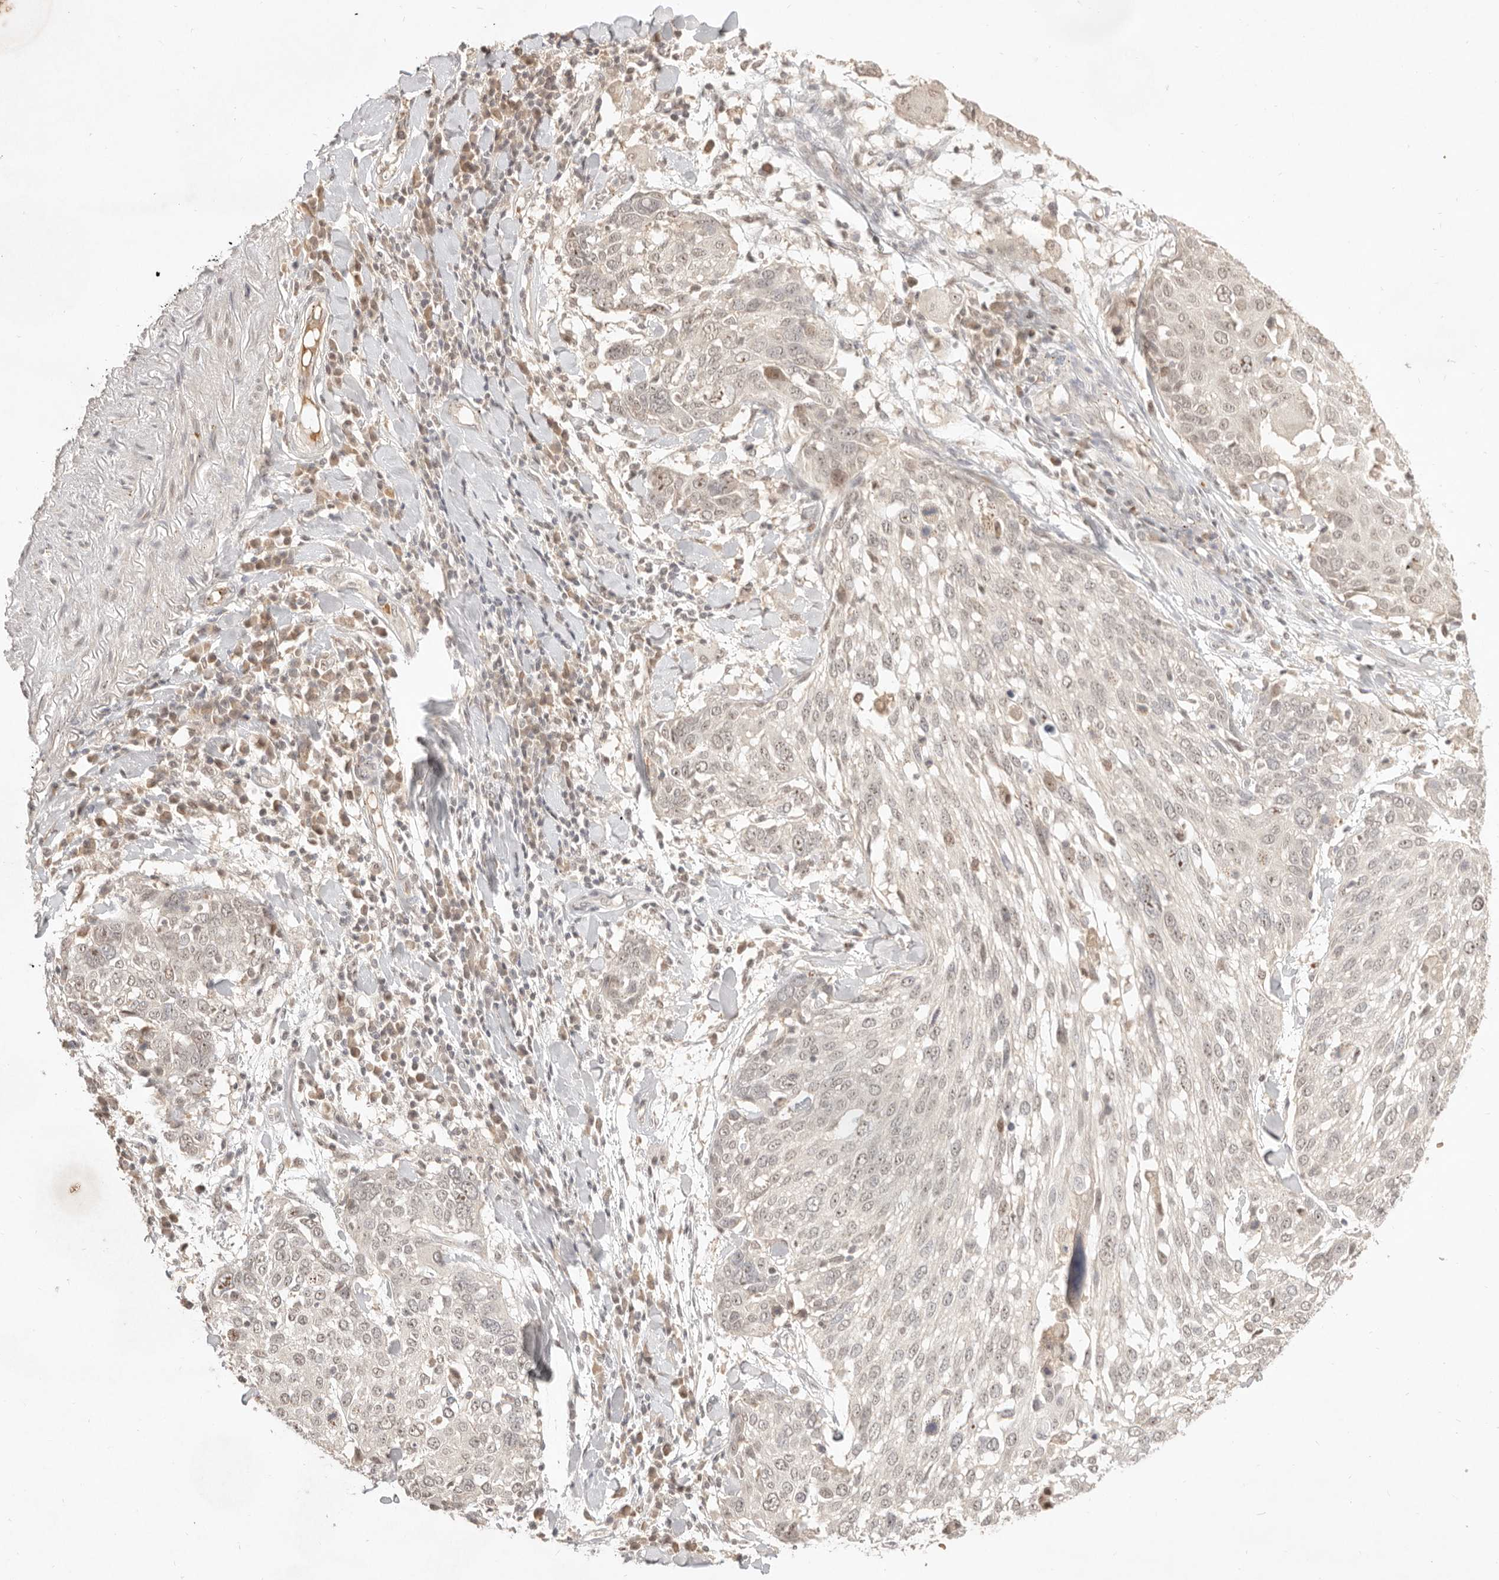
{"staining": {"intensity": "weak", "quantity": ">75%", "location": "nuclear"}, "tissue": "lung cancer", "cell_type": "Tumor cells", "image_type": "cancer", "snomed": [{"axis": "morphology", "description": "Squamous cell carcinoma, NOS"}, {"axis": "topography", "description": "Lung"}], "caption": "Tumor cells display weak nuclear staining in approximately >75% of cells in squamous cell carcinoma (lung).", "gene": "MEP1A", "patient": {"sex": "male", "age": 65}}